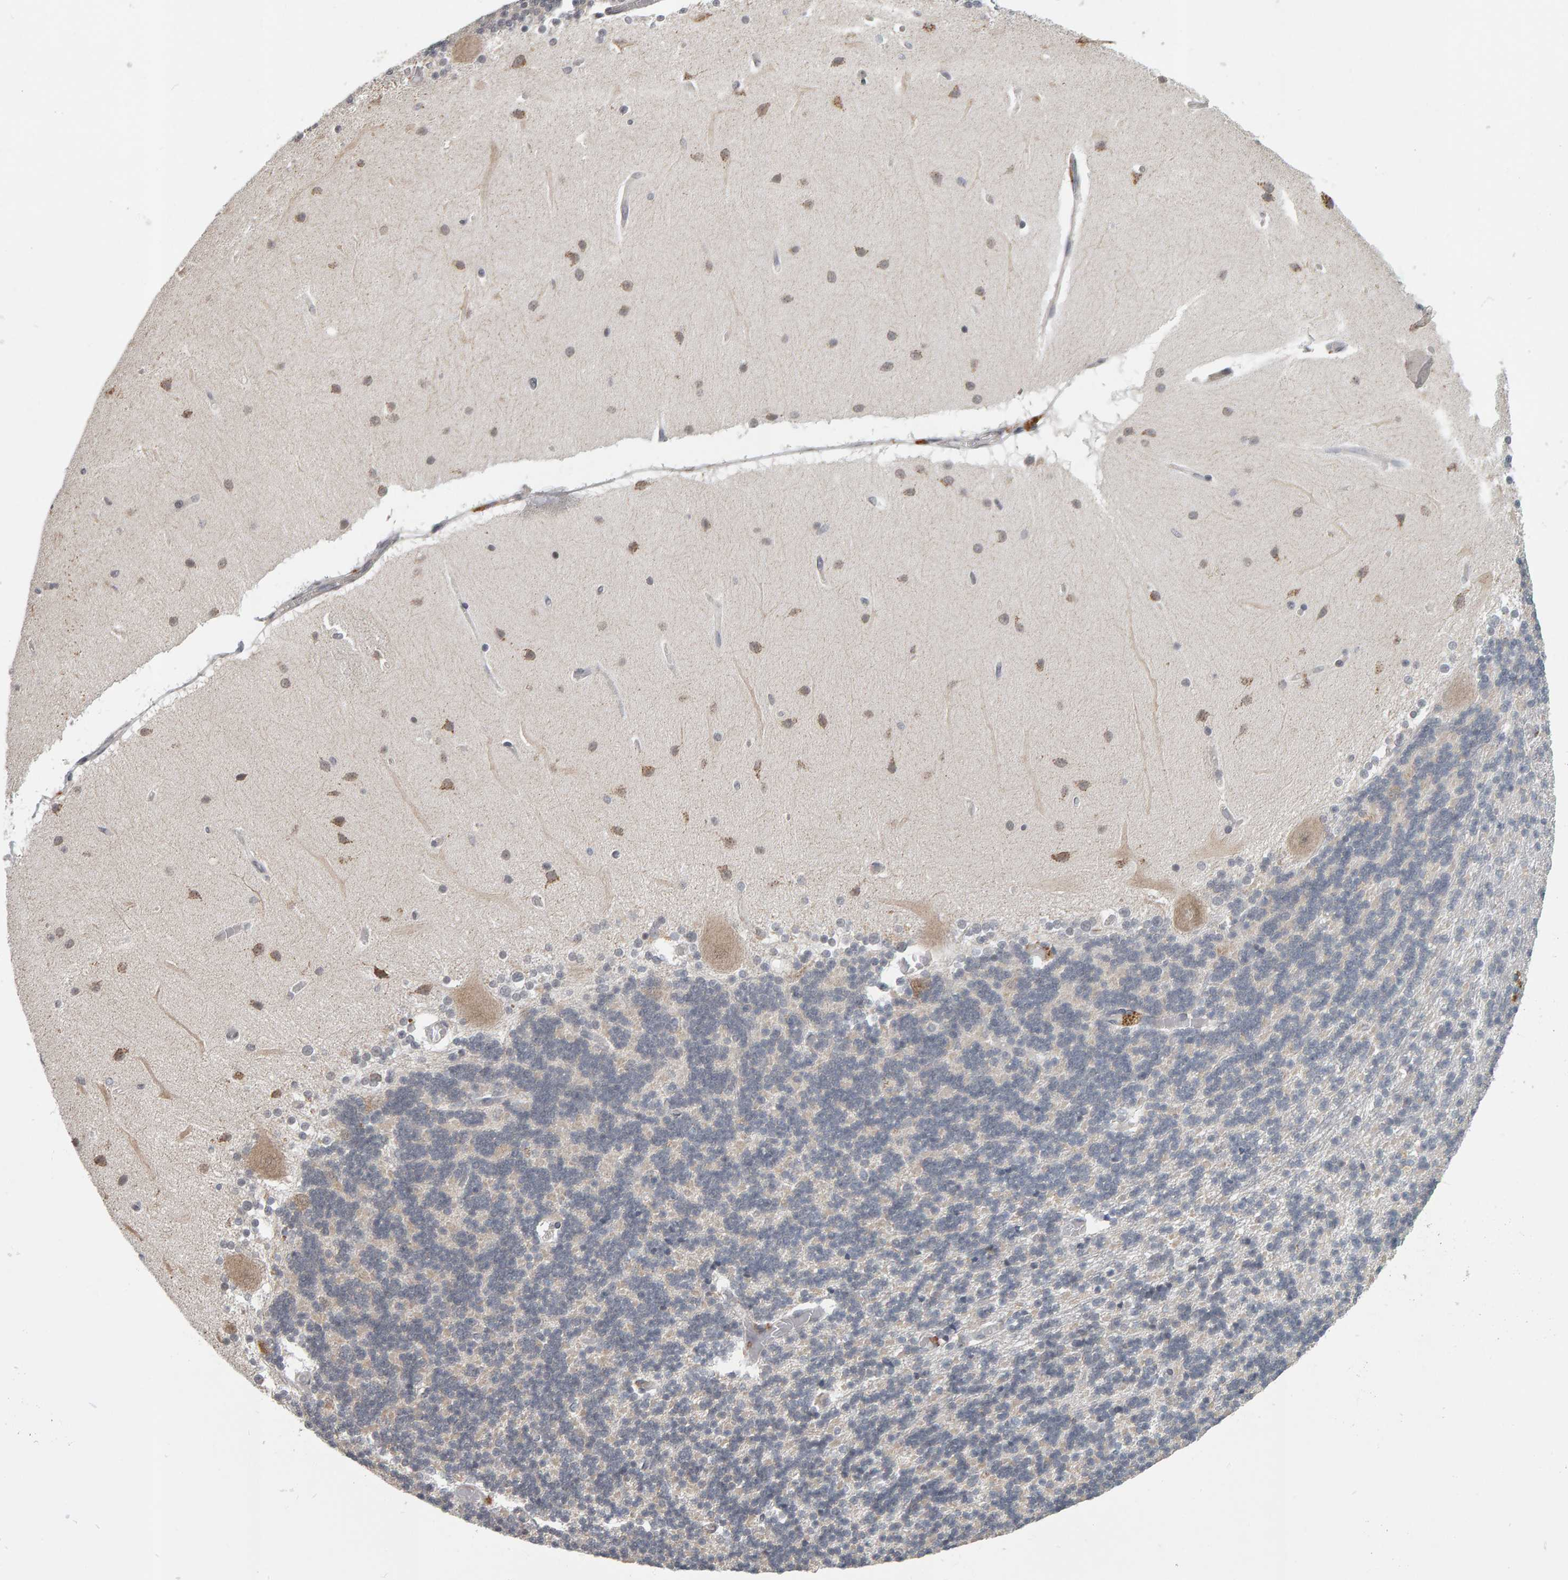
{"staining": {"intensity": "moderate", "quantity": ">75%", "location": "cytoplasmic/membranous"}, "tissue": "cerebellum", "cell_type": "Cells in granular layer", "image_type": "normal", "snomed": [{"axis": "morphology", "description": "Normal tissue, NOS"}, {"axis": "topography", "description": "Cerebellum"}], "caption": "A histopathology image of human cerebellum stained for a protein demonstrates moderate cytoplasmic/membranous brown staining in cells in granular layer. (IHC, brightfield microscopy, high magnification).", "gene": "DAP3", "patient": {"sex": "female", "age": 54}}